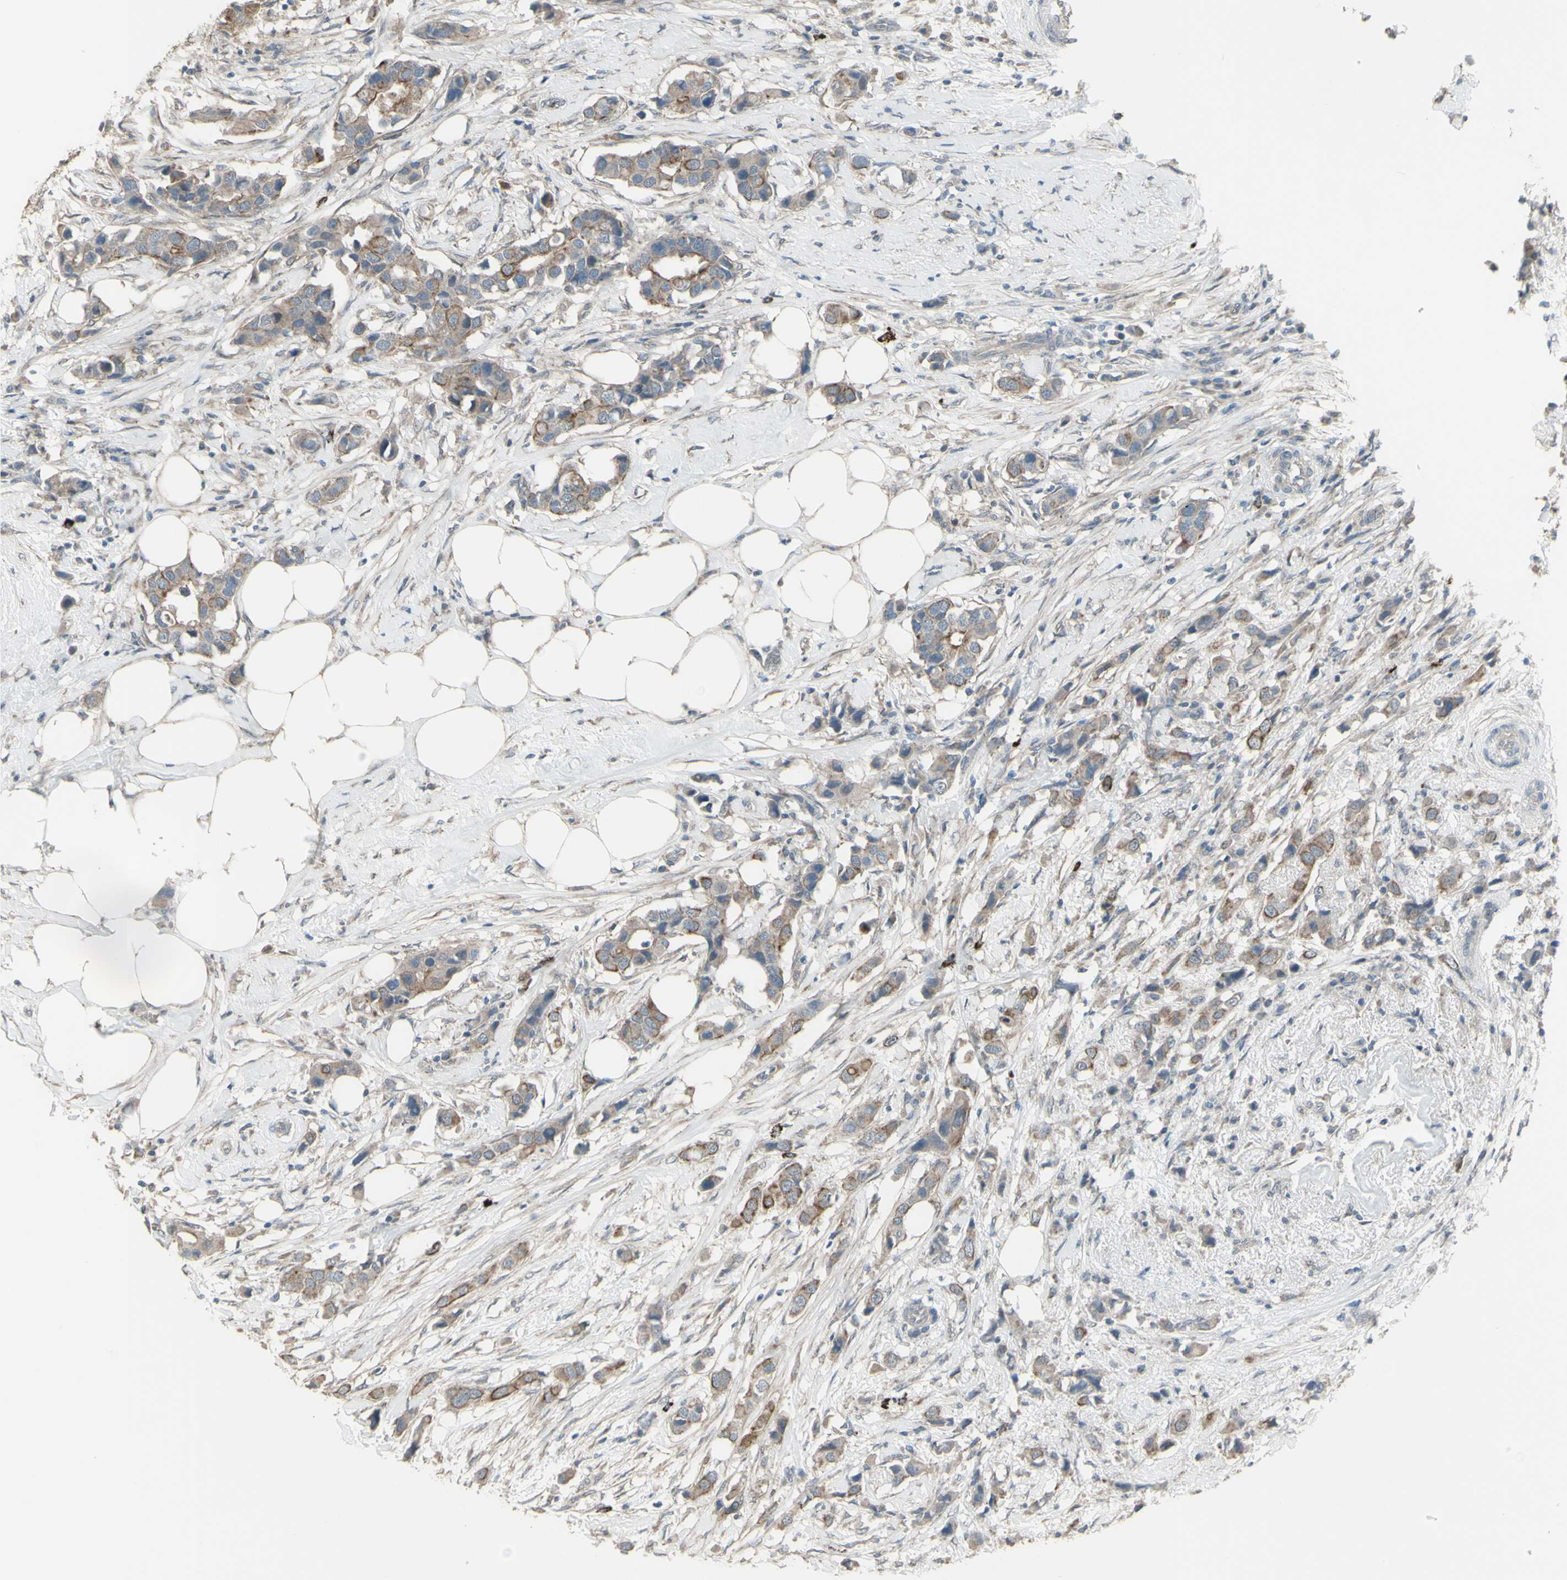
{"staining": {"intensity": "weak", "quantity": ">75%", "location": "cytoplasmic/membranous"}, "tissue": "breast cancer", "cell_type": "Tumor cells", "image_type": "cancer", "snomed": [{"axis": "morphology", "description": "Normal tissue, NOS"}, {"axis": "morphology", "description": "Duct carcinoma"}, {"axis": "topography", "description": "Breast"}], "caption": "Immunohistochemistry (IHC) photomicrograph of neoplastic tissue: human breast cancer (intraductal carcinoma) stained using immunohistochemistry (IHC) demonstrates low levels of weak protein expression localized specifically in the cytoplasmic/membranous of tumor cells, appearing as a cytoplasmic/membranous brown color.", "gene": "GRAMD1B", "patient": {"sex": "female", "age": 50}}